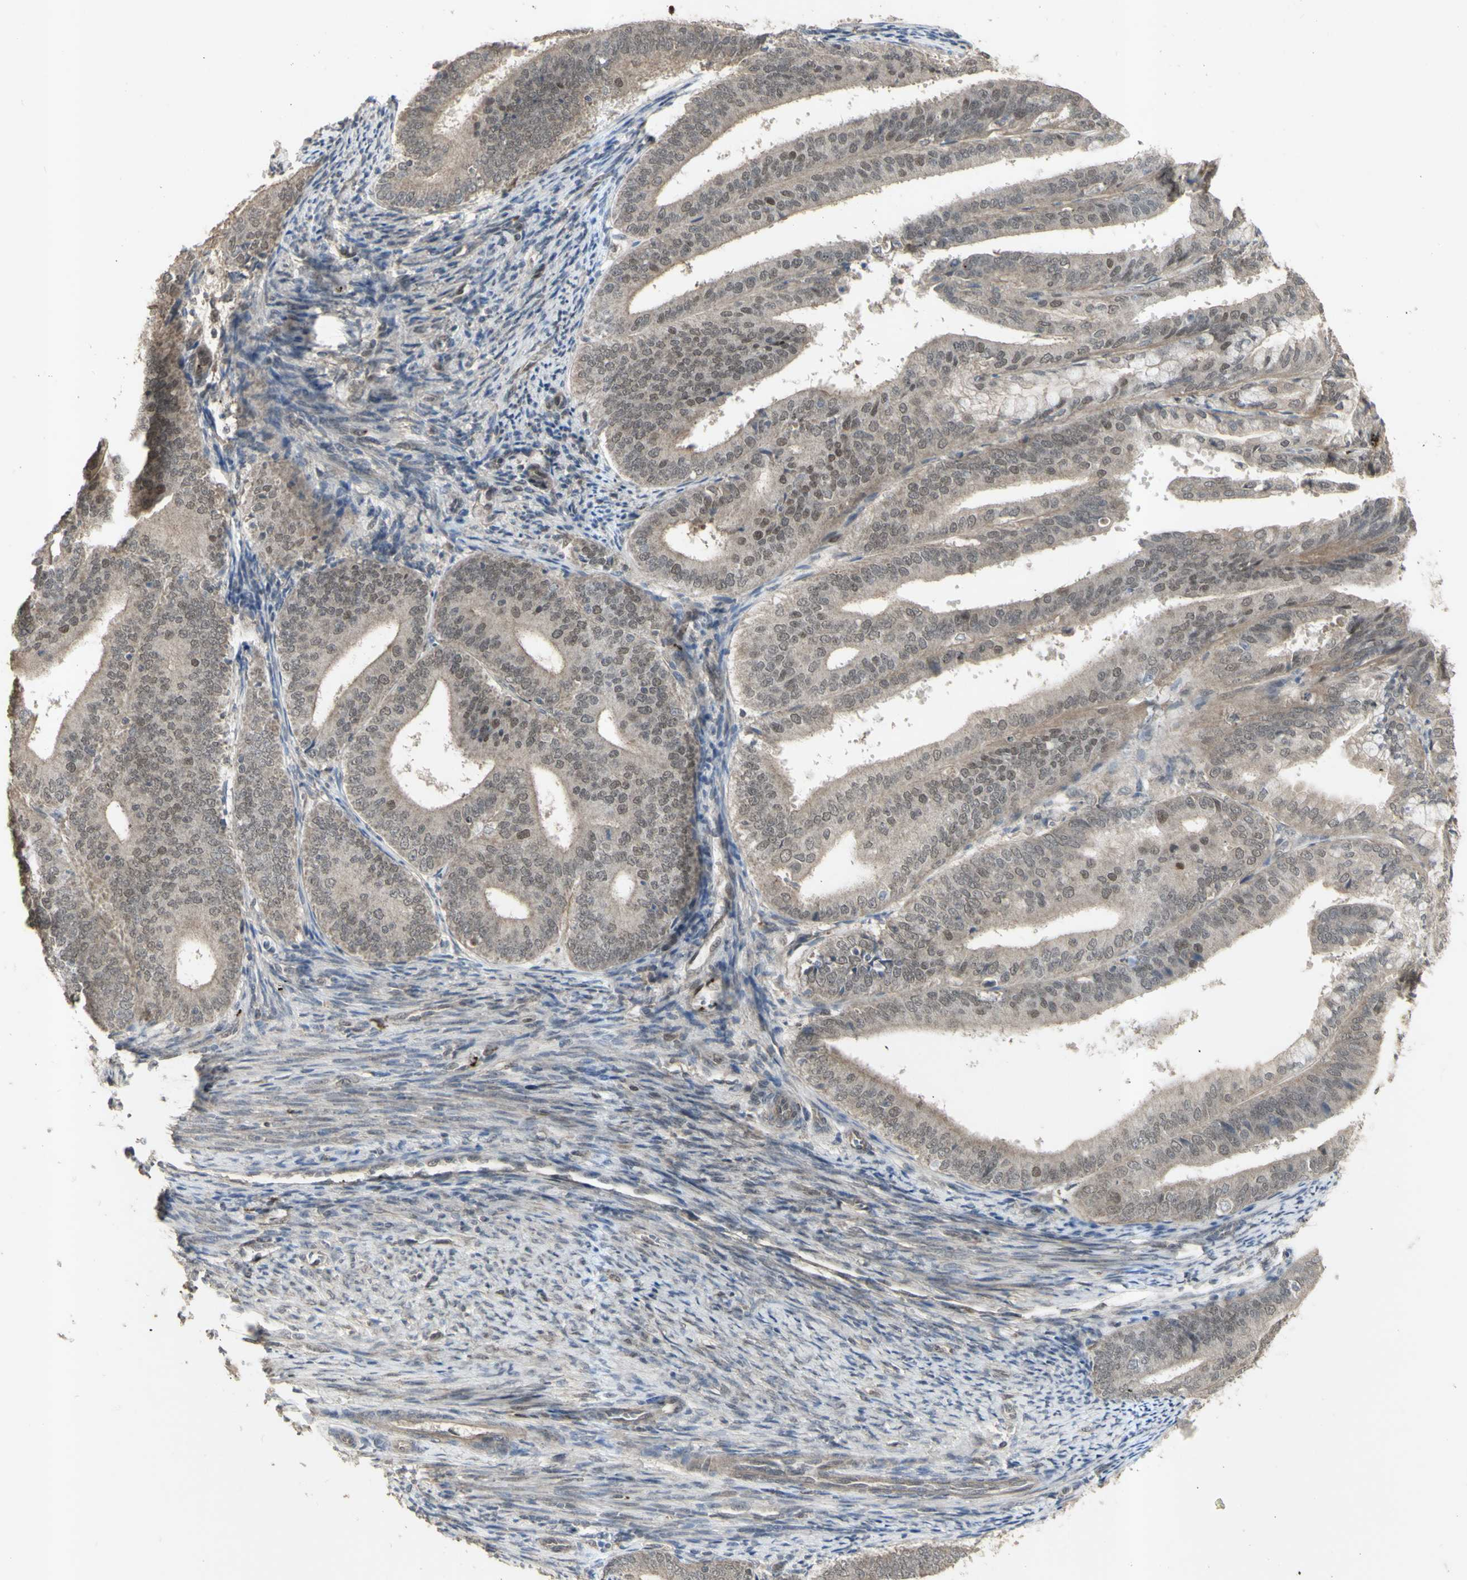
{"staining": {"intensity": "weak", "quantity": ">75%", "location": "cytoplasmic/membranous,nuclear"}, "tissue": "endometrial cancer", "cell_type": "Tumor cells", "image_type": "cancer", "snomed": [{"axis": "morphology", "description": "Adenocarcinoma, NOS"}, {"axis": "topography", "description": "Endometrium"}], "caption": "The immunohistochemical stain highlights weak cytoplasmic/membranous and nuclear expression in tumor cells of endometrial cancer tissue. Immunohistochemistry (ihc) stains the protein in brown and the nuclei are stained blue.", "gene": "ALOX12", "patient": {"sex": "female", "age": 63}}